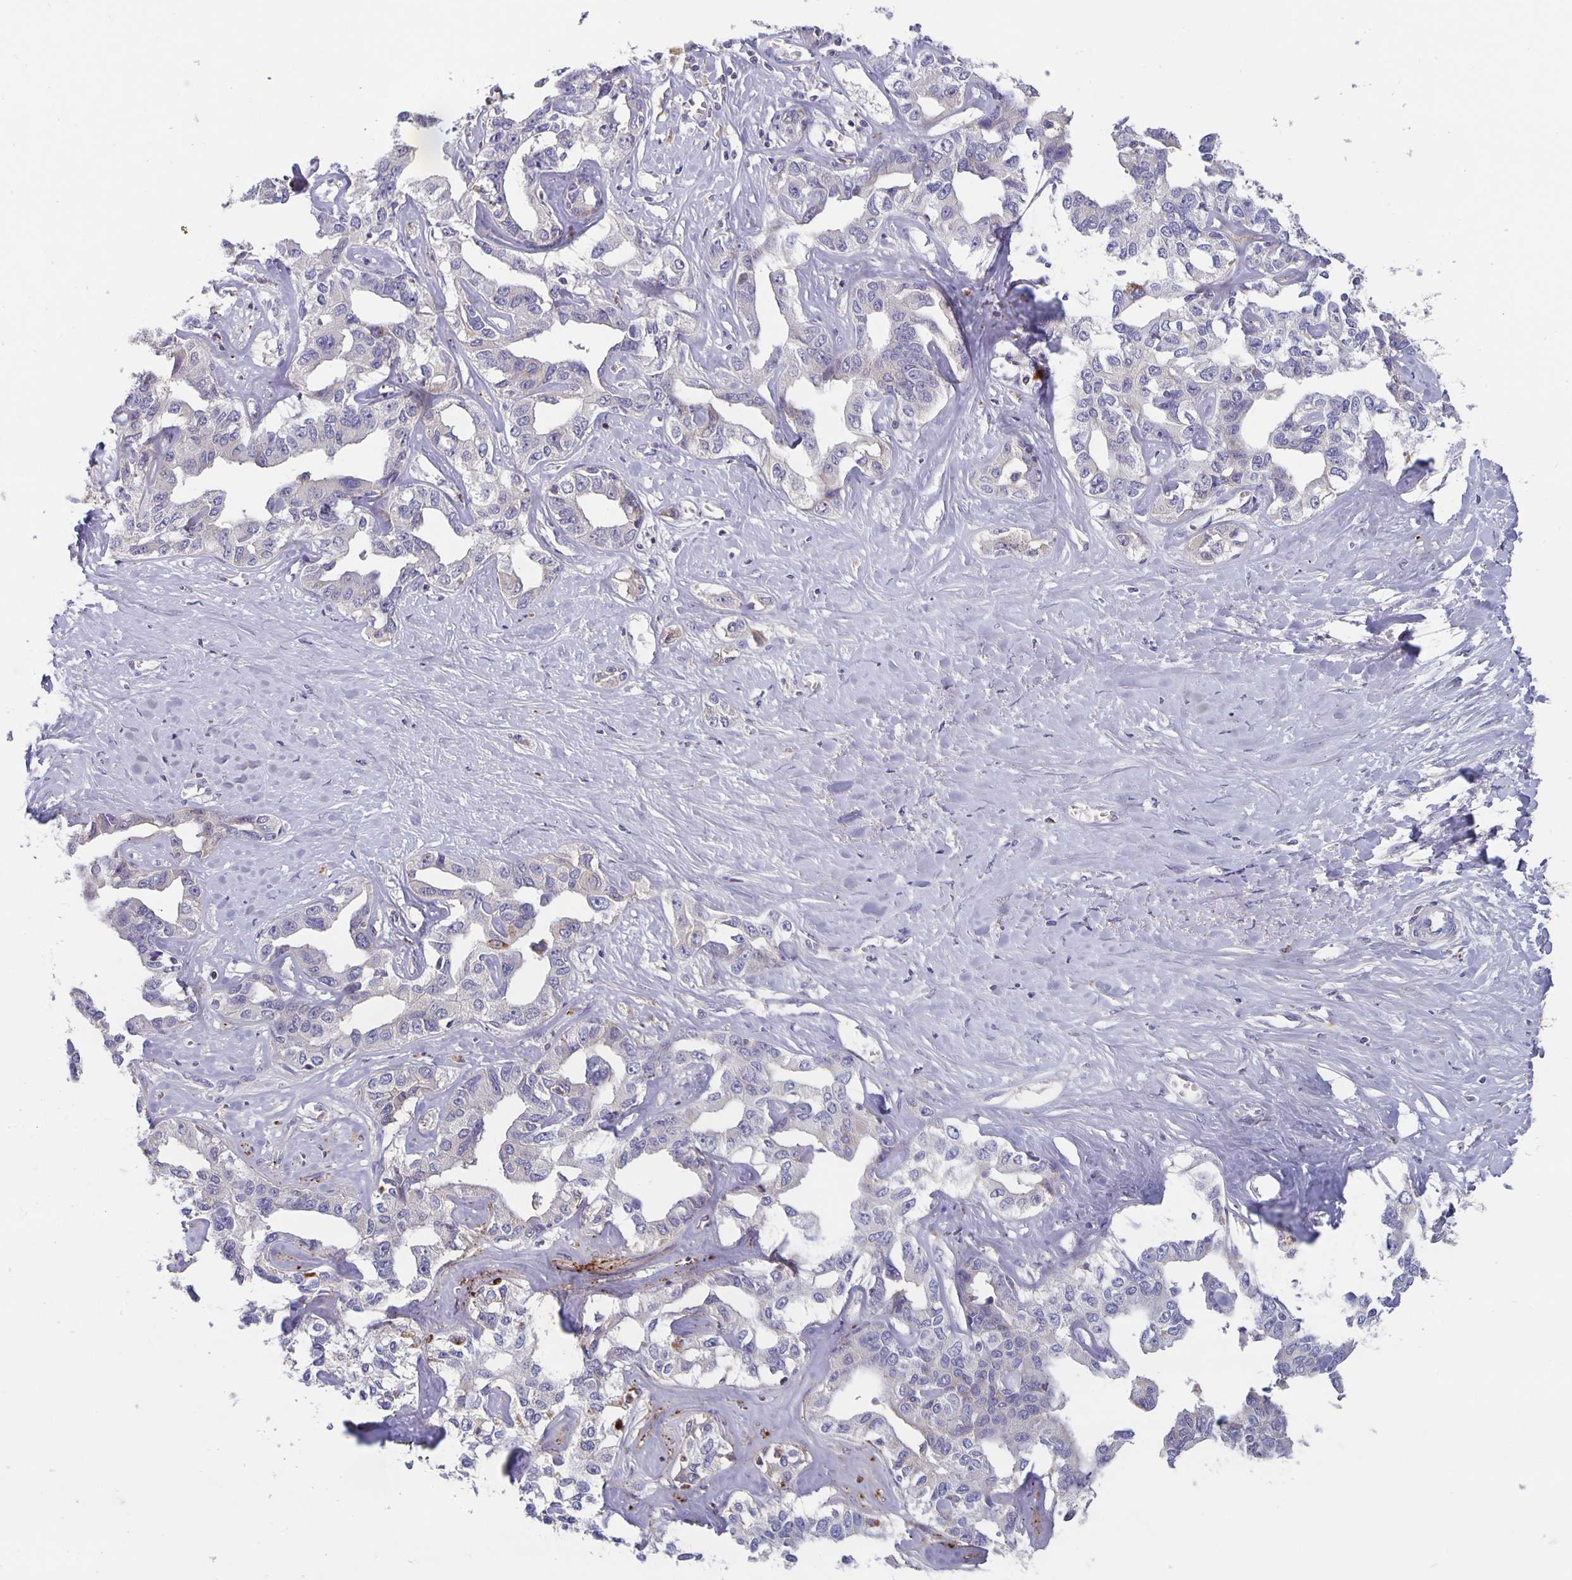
{"staining": {"intensity": "negative", "quantity": "none", "location": "none"}, "tissue": "liver cancer", "cell_type": "Tumor cells", "image_type": "cancer", "snomed": [{"axis": "morphology", "description": "Cholangiocarcinoma"}, {"axis": "topography", "description": "Liver"}], "caption": "DAB (3,3'-diaminobenzidine) immunohistochemical staining of human cholangiocarcinoma (liver) demonstrates no significant expression in tumor cells.", "gene": "GDF15", "patient": {"sex": "male", "age": 59}}